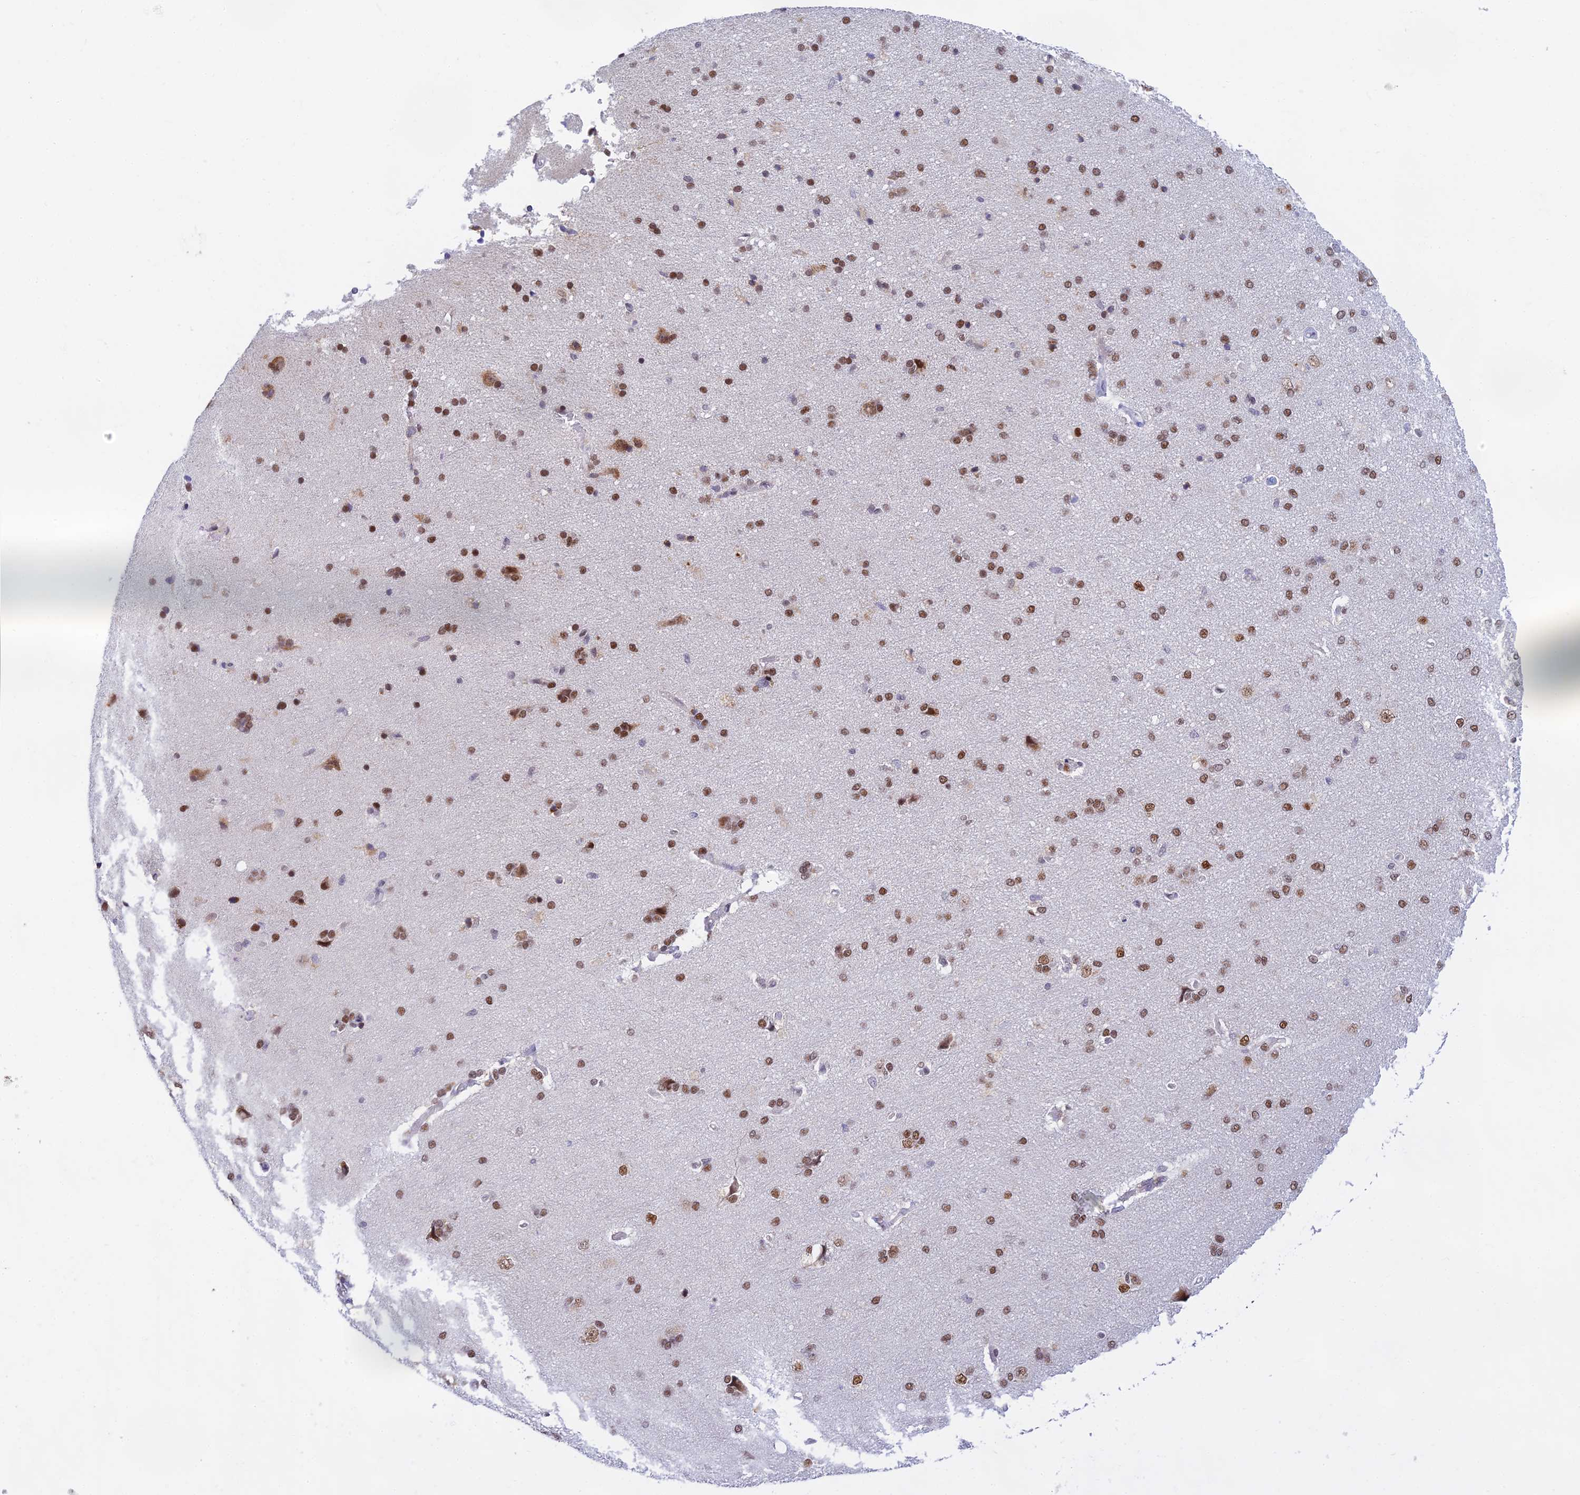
{"staining": {"intensity": "weak", "quantity": ">75%", "location": "nuclear"}, "tissue": "cerebral cortex", "cell_type": "Endothelial cells", "image_type": "normal", "snomed": [{"axis": "morphology", "description": "Normal tissue, NOS"}, {"axis": "topography", "description": "Cerebral cortex"}], "caption": "Endothelial cells reveal low levels of weak nuclear staining in about >75% of cells in unremarkable human cerebral cortex.", "gene": "C2orf49", "patient": {"sex": "male", "age": 62}}